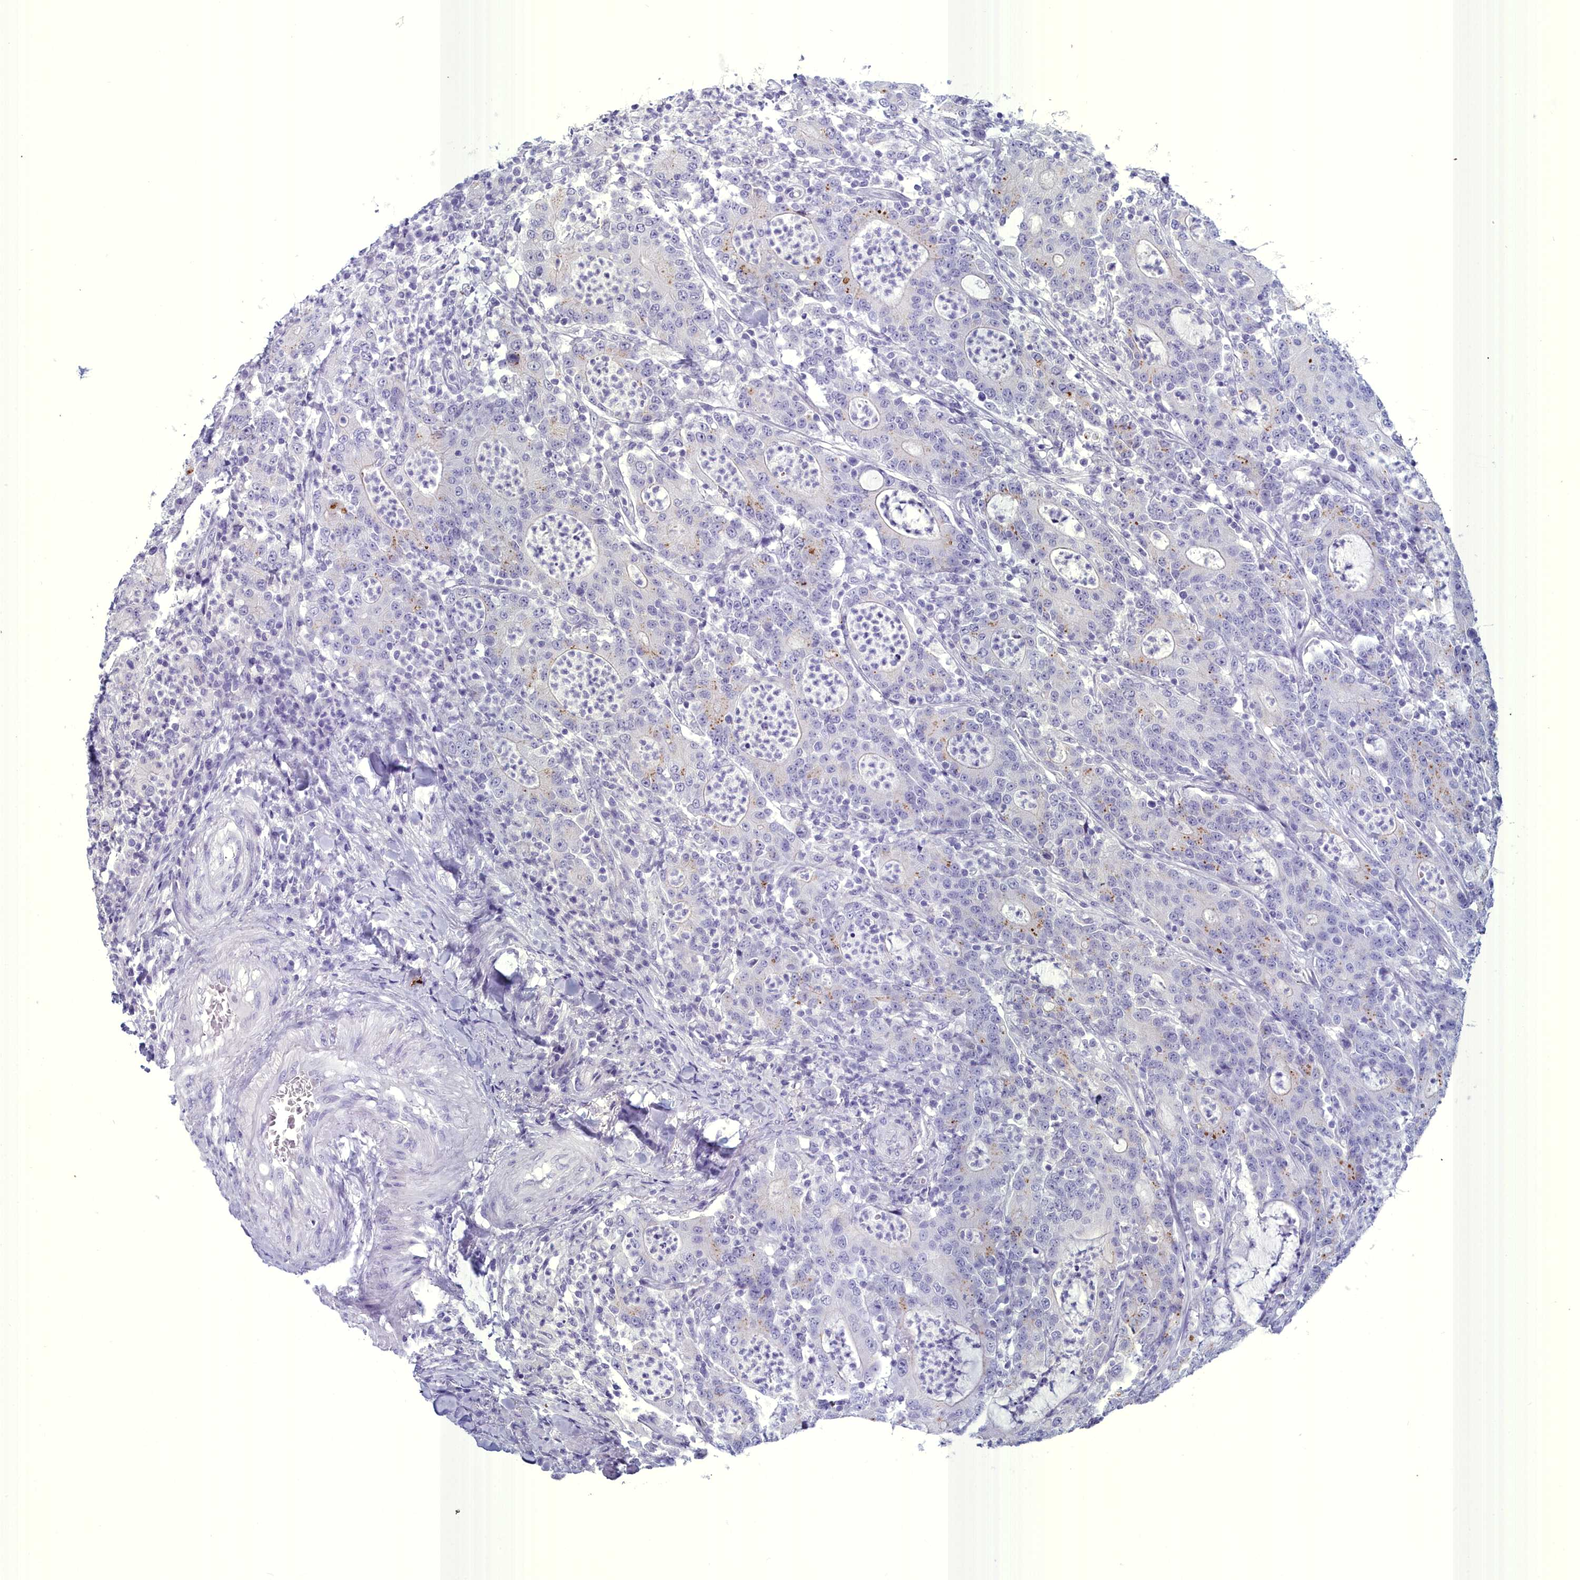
{"staining": {"intensity": "moderate", "quantity": "<25%", "location": "cytoplasmic/membranous"}, "tissue": "colorectal cancer", "cell_type": "Tumor cells", "image_type": "cancer", "snomed": [{"axis": "morphology", "description": "Adenocarcinoma, NOS"}, {"axis": "topography", "description": "Colon"}], "caption": "DAB (3,3'-diaminobenzidine) immunohistochemical staining of adenocarcinoma (colorectal) reveals moderate cytoplasmic/membranous protein staining in about <25% of tumor cells. (DAB IHC with brightfield microscopy, high magnification).", "gene": "MAP6", "patient": {"sex": "male", "age": 83}}